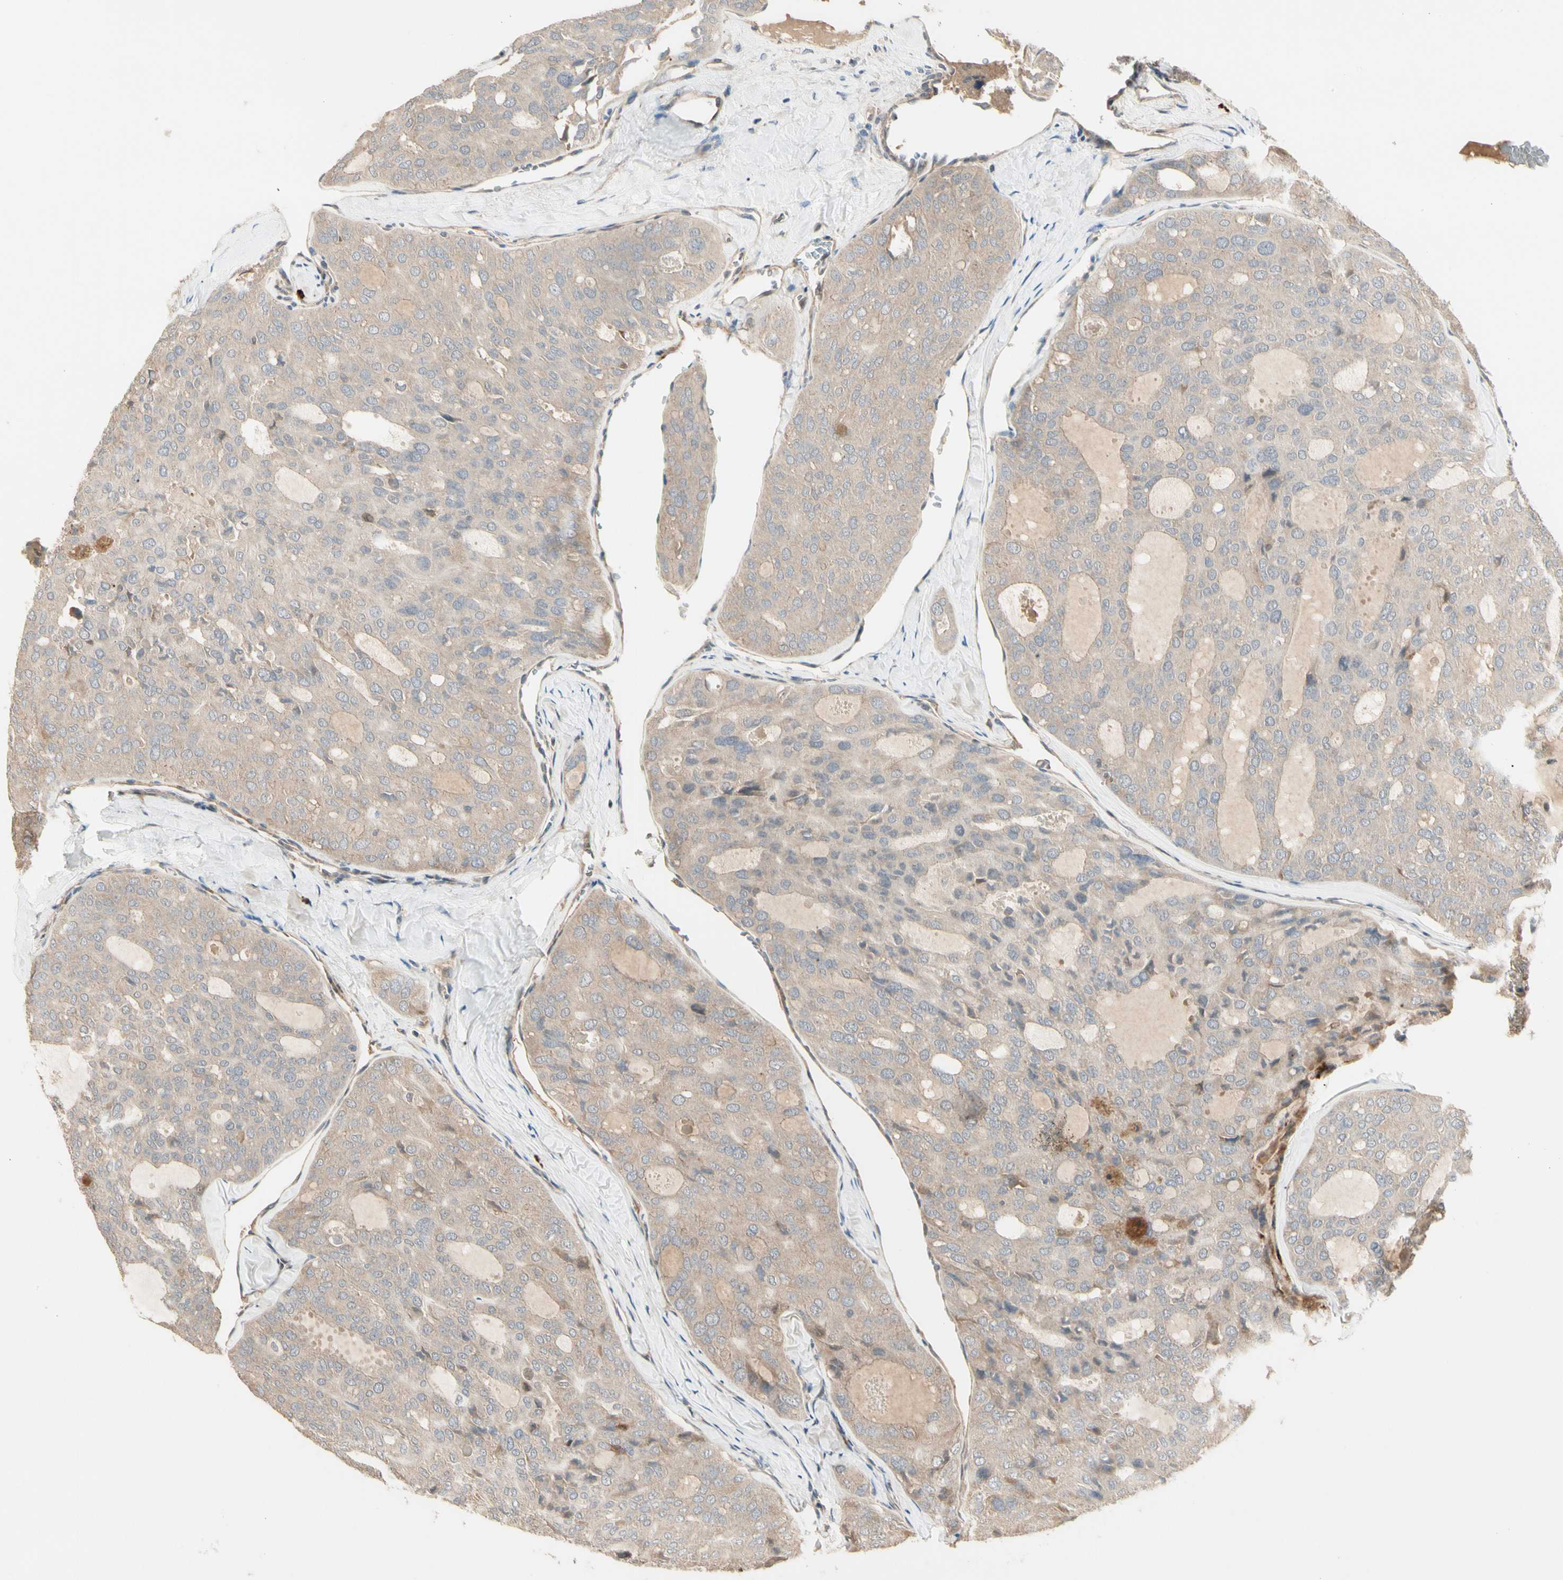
{"staining": {"intensity": "weak", "quantity": "25%-75%", "location": "cytoplasmic/membranous"}, "tissue": "thyroid cancer", "cell_type": "Tumor cells", "image_type": "cancer", "snomed": [{"axis": "morphology", "description": "Follicular adenoma carcinoma, NOS"}, {"axis": "topography", "description": "Thyroid gland"}], "caption": "Weak cytoplasmic/membranous protein expression is seen in approximately 25%-75% of tumor cells in thyroid cancer. Nuclei are stained in blue.", "gene": "ATG4C", "patient": {"sex": "male", "age": 75}}